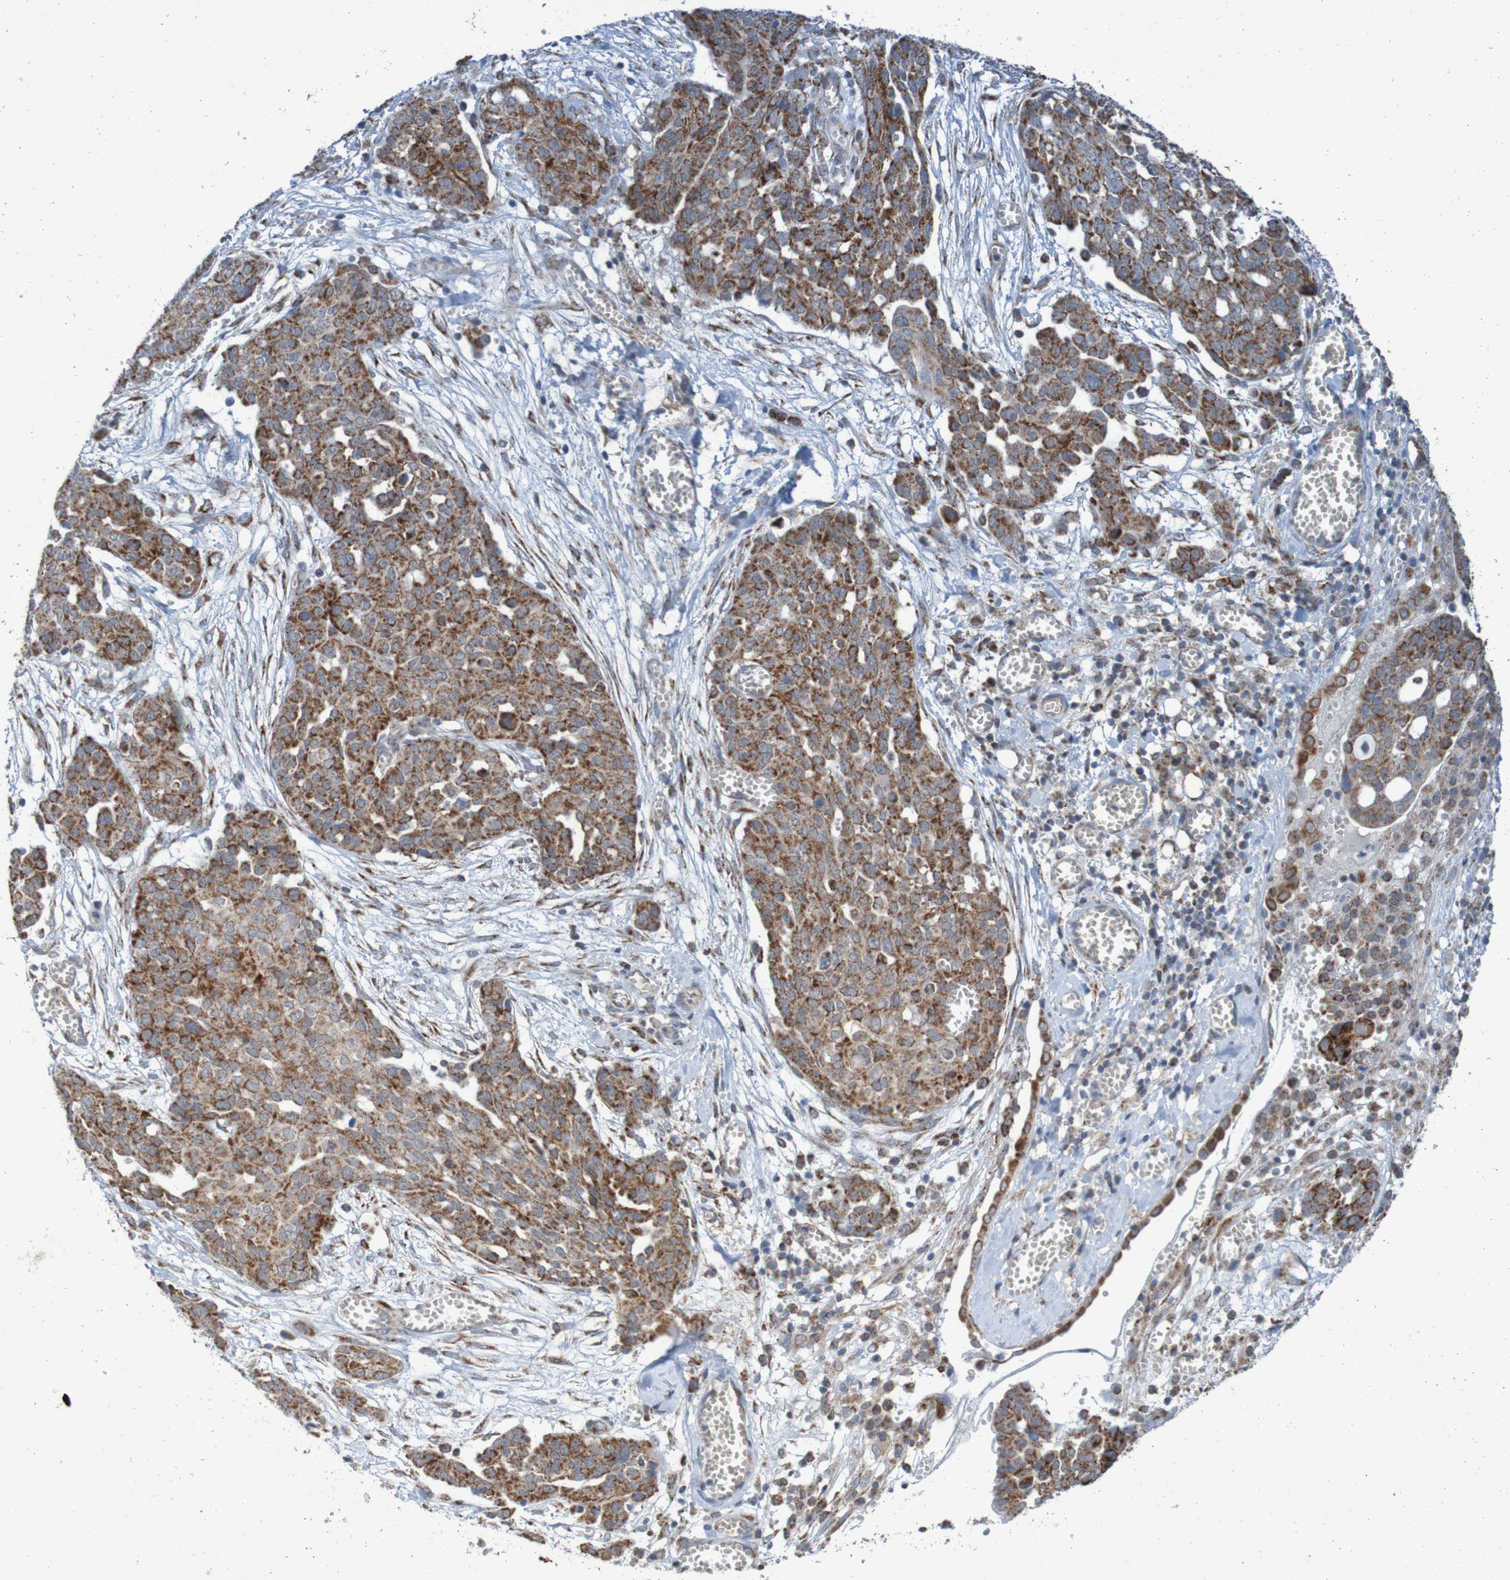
{"staining": {"intensity": "moderate", "quantity": ">75%", "location": "cytoplasmic/membranous"}, "tissue": "ovarian cancer", "cell_type": "Tumor cells", "image_type": "cancer", "snomed": [{"axis": "morphology", "description": "Cystadenocarcinoma, serous, NOS"}, {"axis": "topography", "description": "Soft tissue"}, {"axis": "topography", "description": "Ovary"}], "caption": "Moderate cytoplasmic/membranous expression for a protein is identified in approximately >75% of tumor cells of serous cystadenocarcinoma (ovarian) using IHC.", "gene": "CCDC51", "patient": {"sex": "female", "age": 57}}